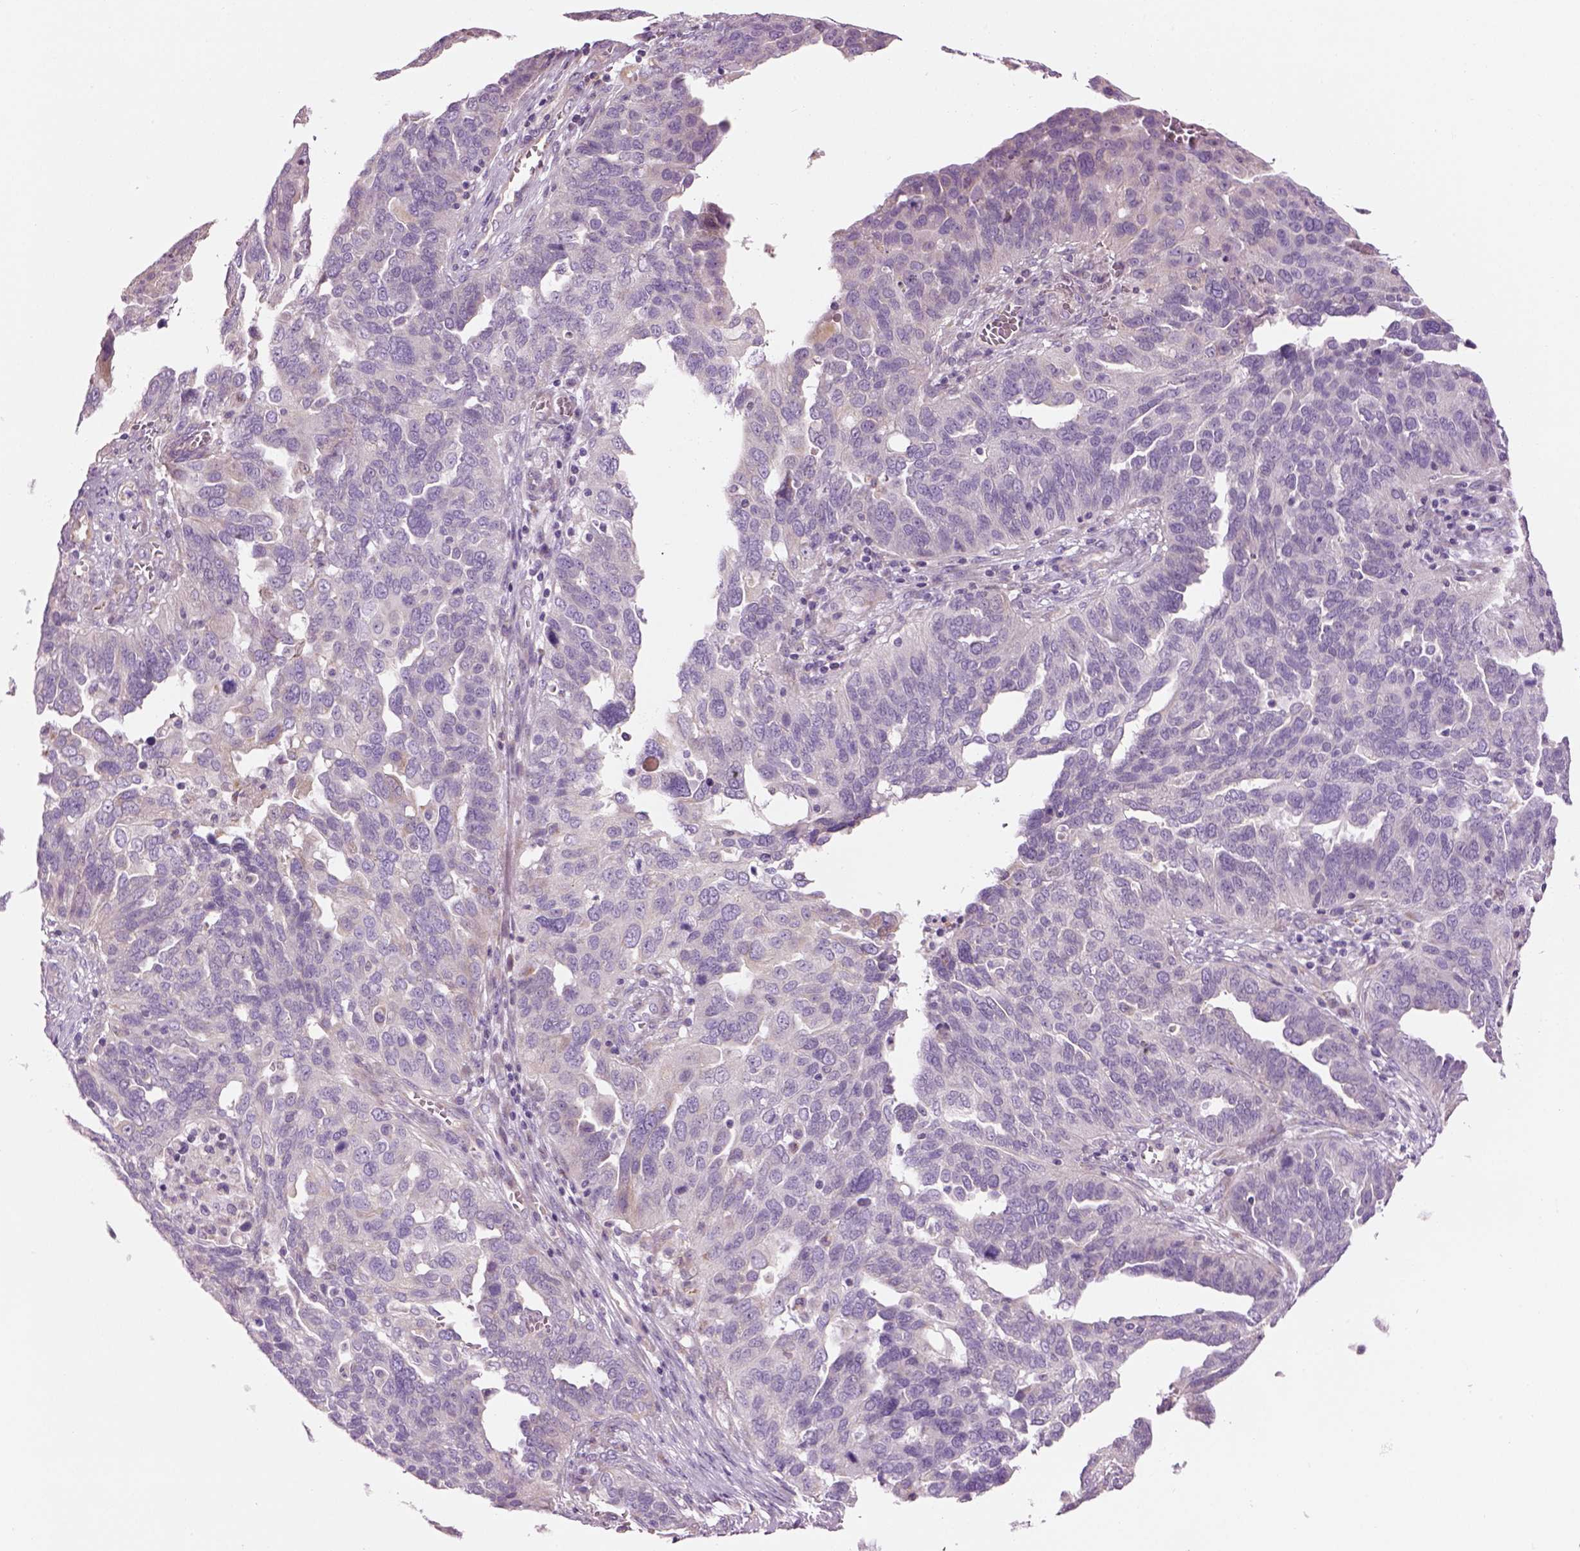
{"staining": {"intensity": "negative", "quantity": "none", "location": "none"}, "tissue": "ovarian cancer", "cell_type": "Tumor cells", "image_type": "cancer", "snomed": [{"axis": "morphology", "description": "Carcinoma, endometroid"}, {"axis": "topography", "description": "Soft tissue"}, {"axis": "topography", "description": "Ovary"}], "caption": "Immunohistochemical staining of ovarian cancer (endometroid carcinoma) demonstrates no significant positivity in tumor cells.", "gene": "IFT52", "patient": {"sex": "female", "age": 52}}